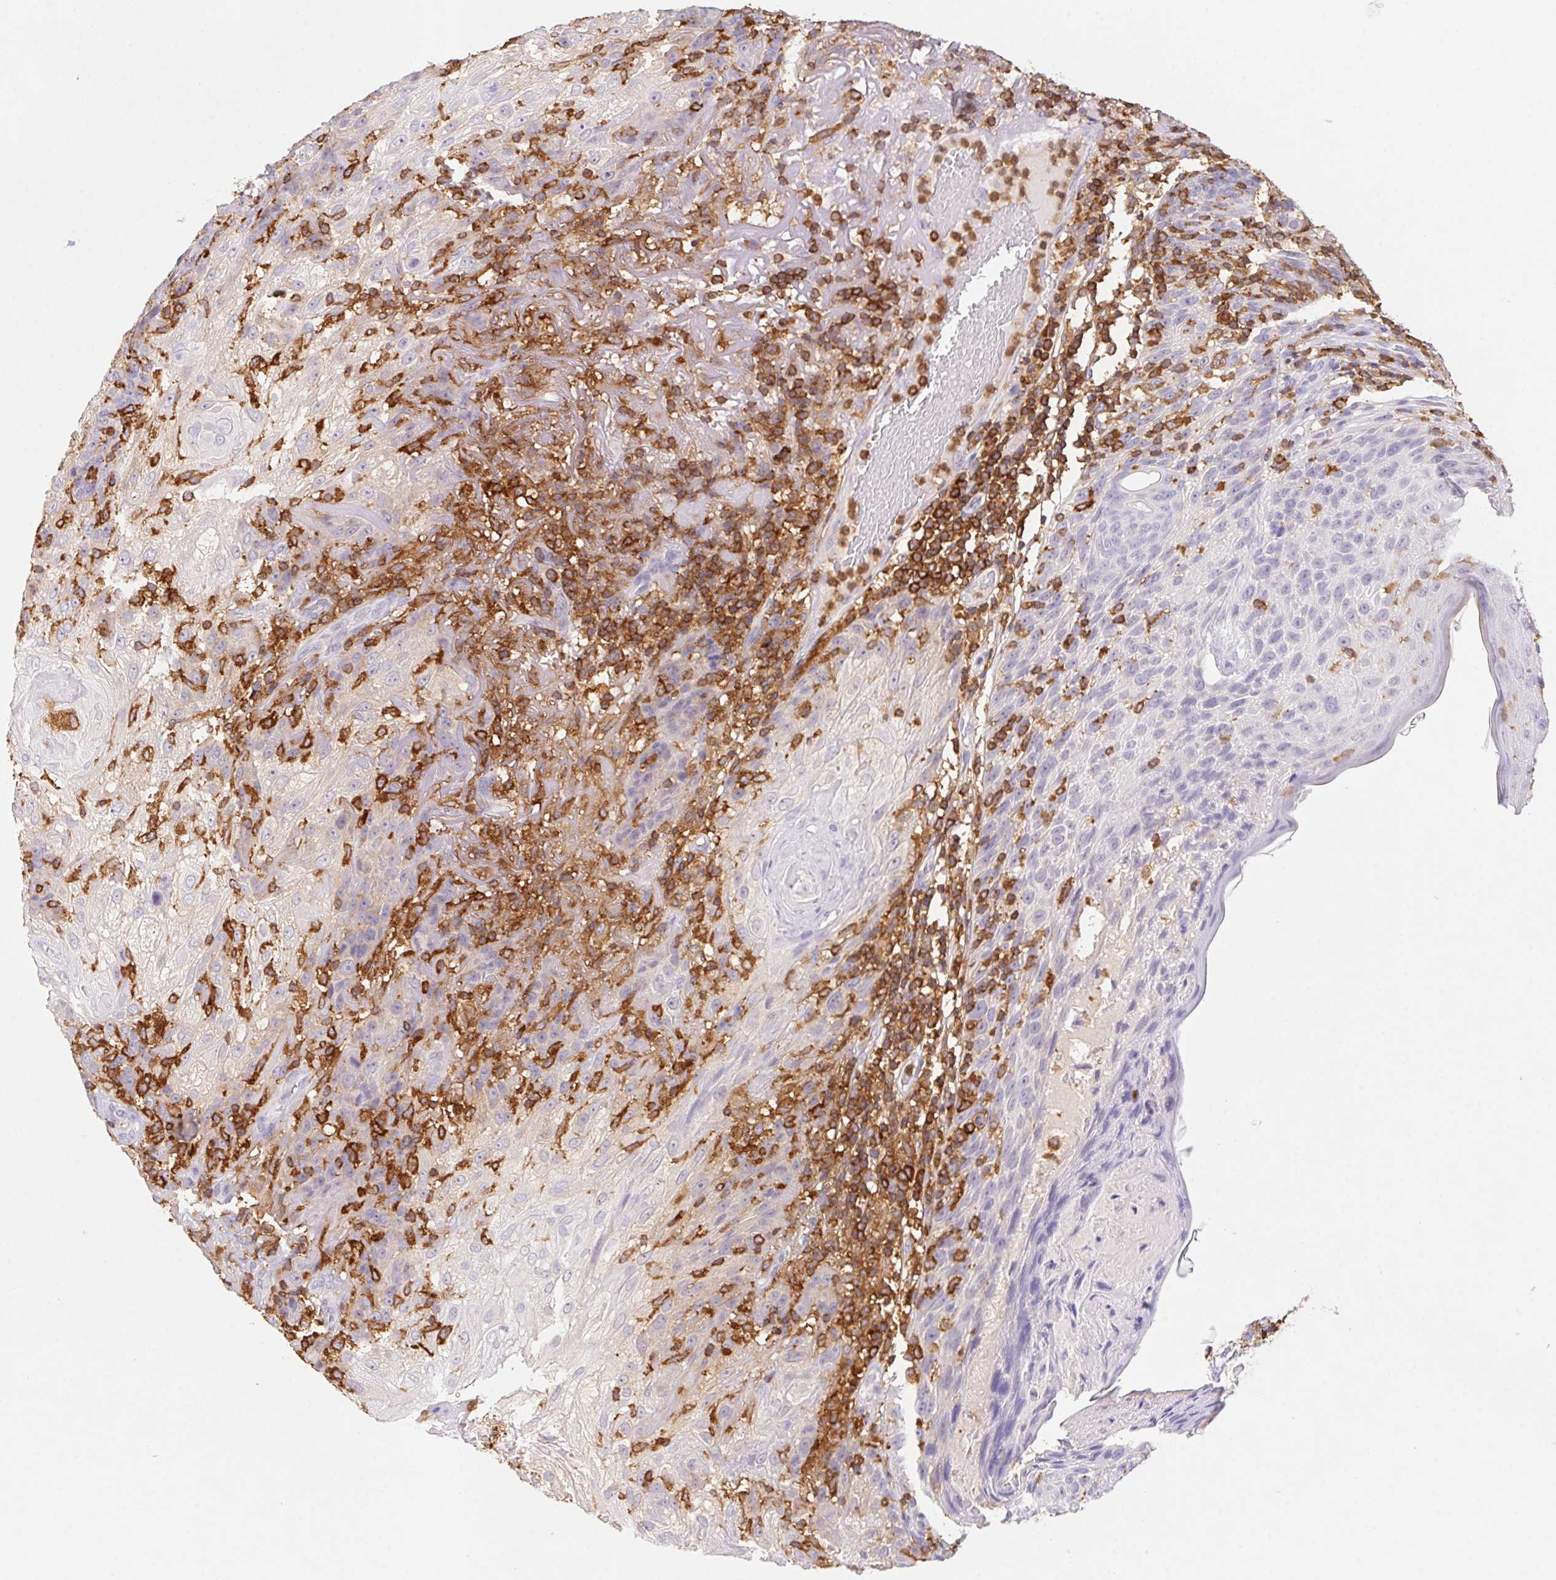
{"staining": {"intensity": "negative", "quantity": "none", "location": "none"}, "tissue": "skin cancer", "cell_type": "Tumor cells", "image_type": "cancer", "snomed": [{"axis": "morphology", "description": "Normal tissue, NOS"}, {"axis": "morphology", "description": "Squamous cell carcinoma, NOS"}, {"axis": "topography", "description": "Skin"}], "caption": "This is an IHC photomicrograph of human skin cancer (squamous cell carcinoma). There is no staining in tumor cells.", "gene": "APBB1IP", "patient": {"sex": "female", "age": 83}}